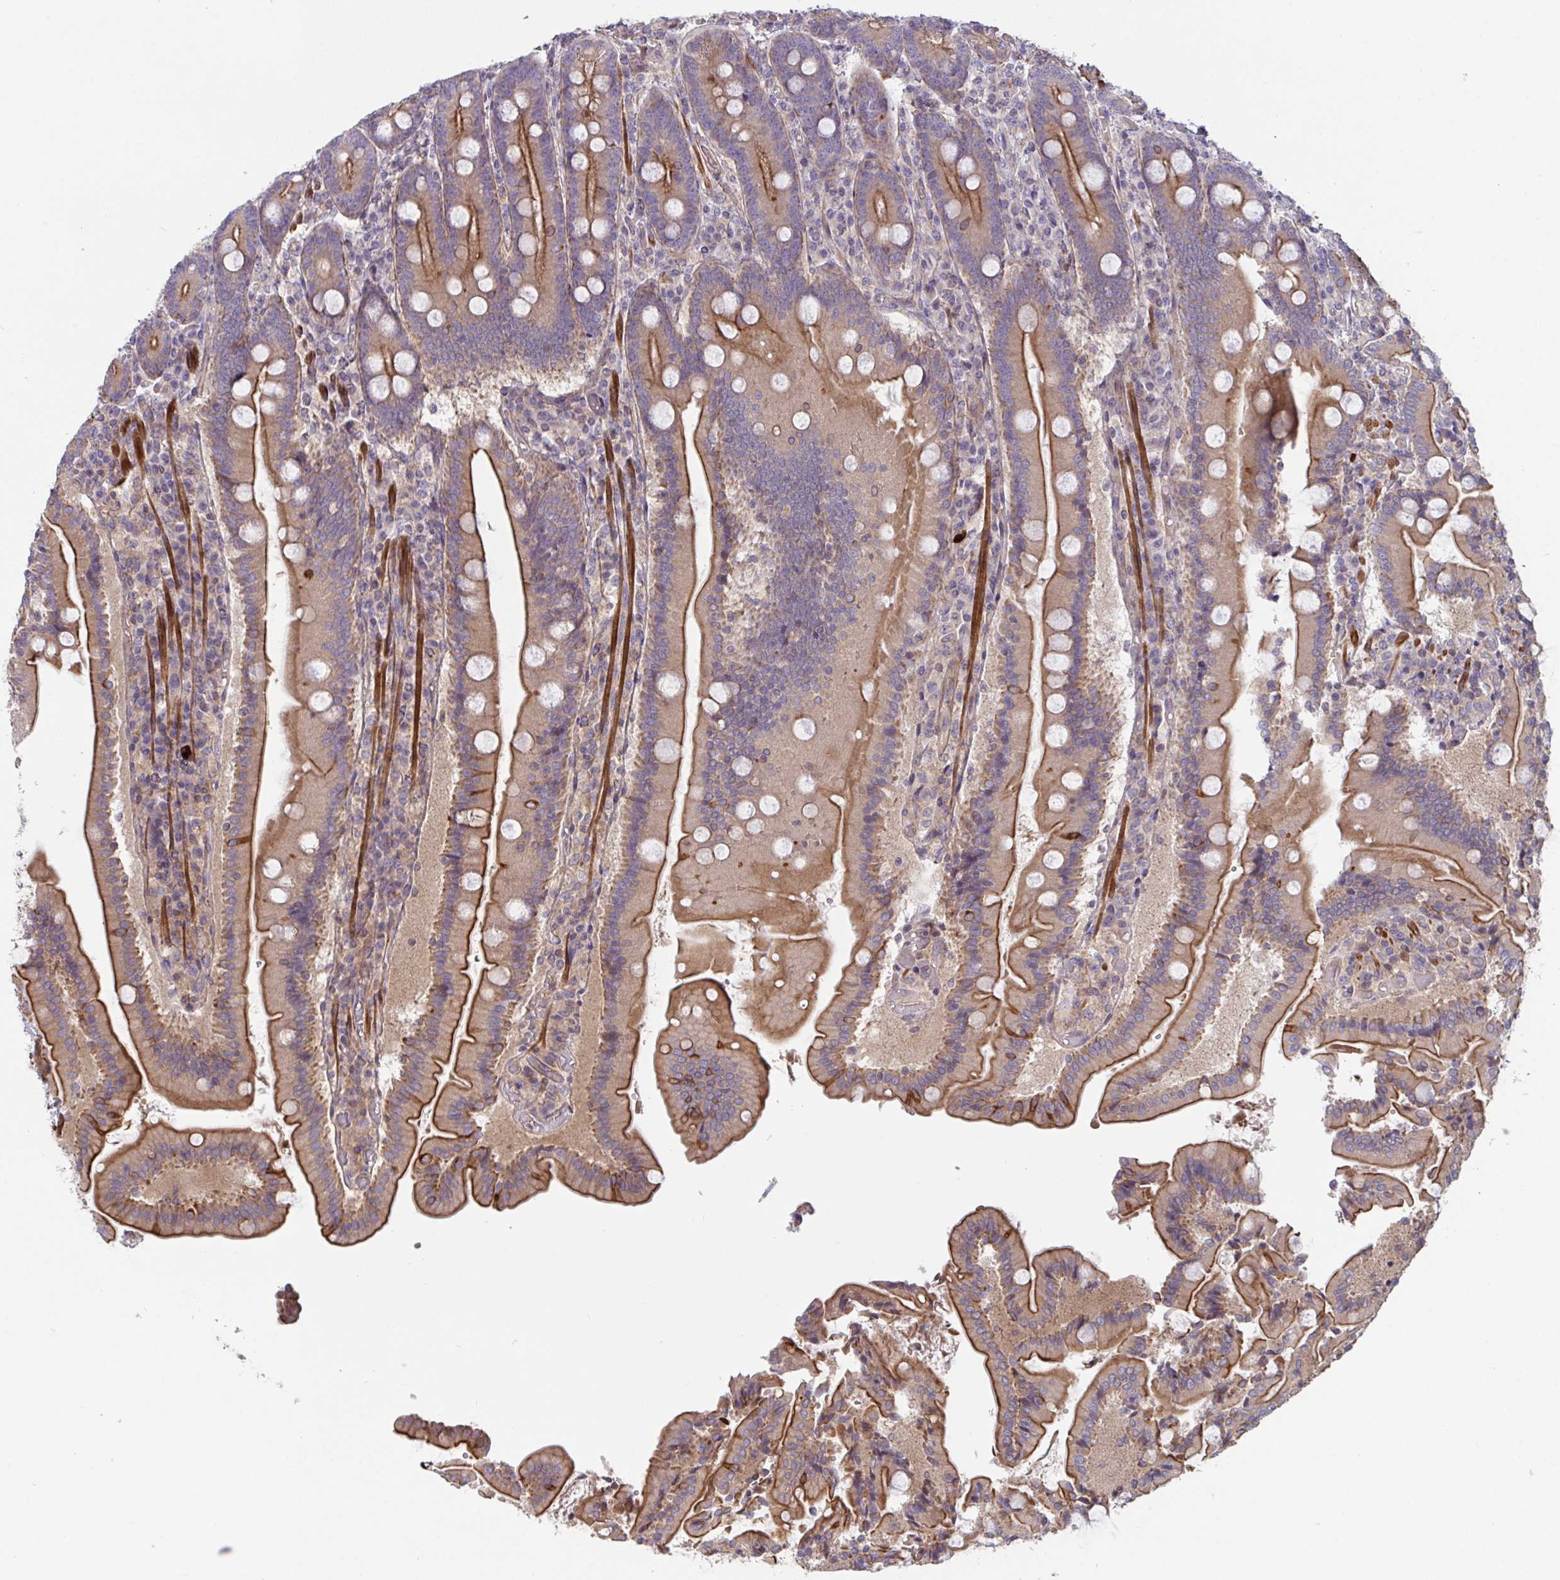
{"staining": {"intensity": "strong", "quantity": "25%-75%", "location": "cytoplasmic/membranous"}, "tissue": "duodenum", "cell_type": "Glandular cells", "image_type": "normal", "snomed": [{"axis": "morphology", "description": "Normal tissue, NOS"}, {"axis": "topography", "description": "Duodenum"}], "caption": "Immunohistochemistry (IHC) micrograph of benign human duodenum stained for a protein (brown), which shows high levels of strong cytoplasmic/membranous expression in approximately 25%-75% of glandular cells.", "gene": "TANK", "patient": {"sex": "female", "age": 62}}